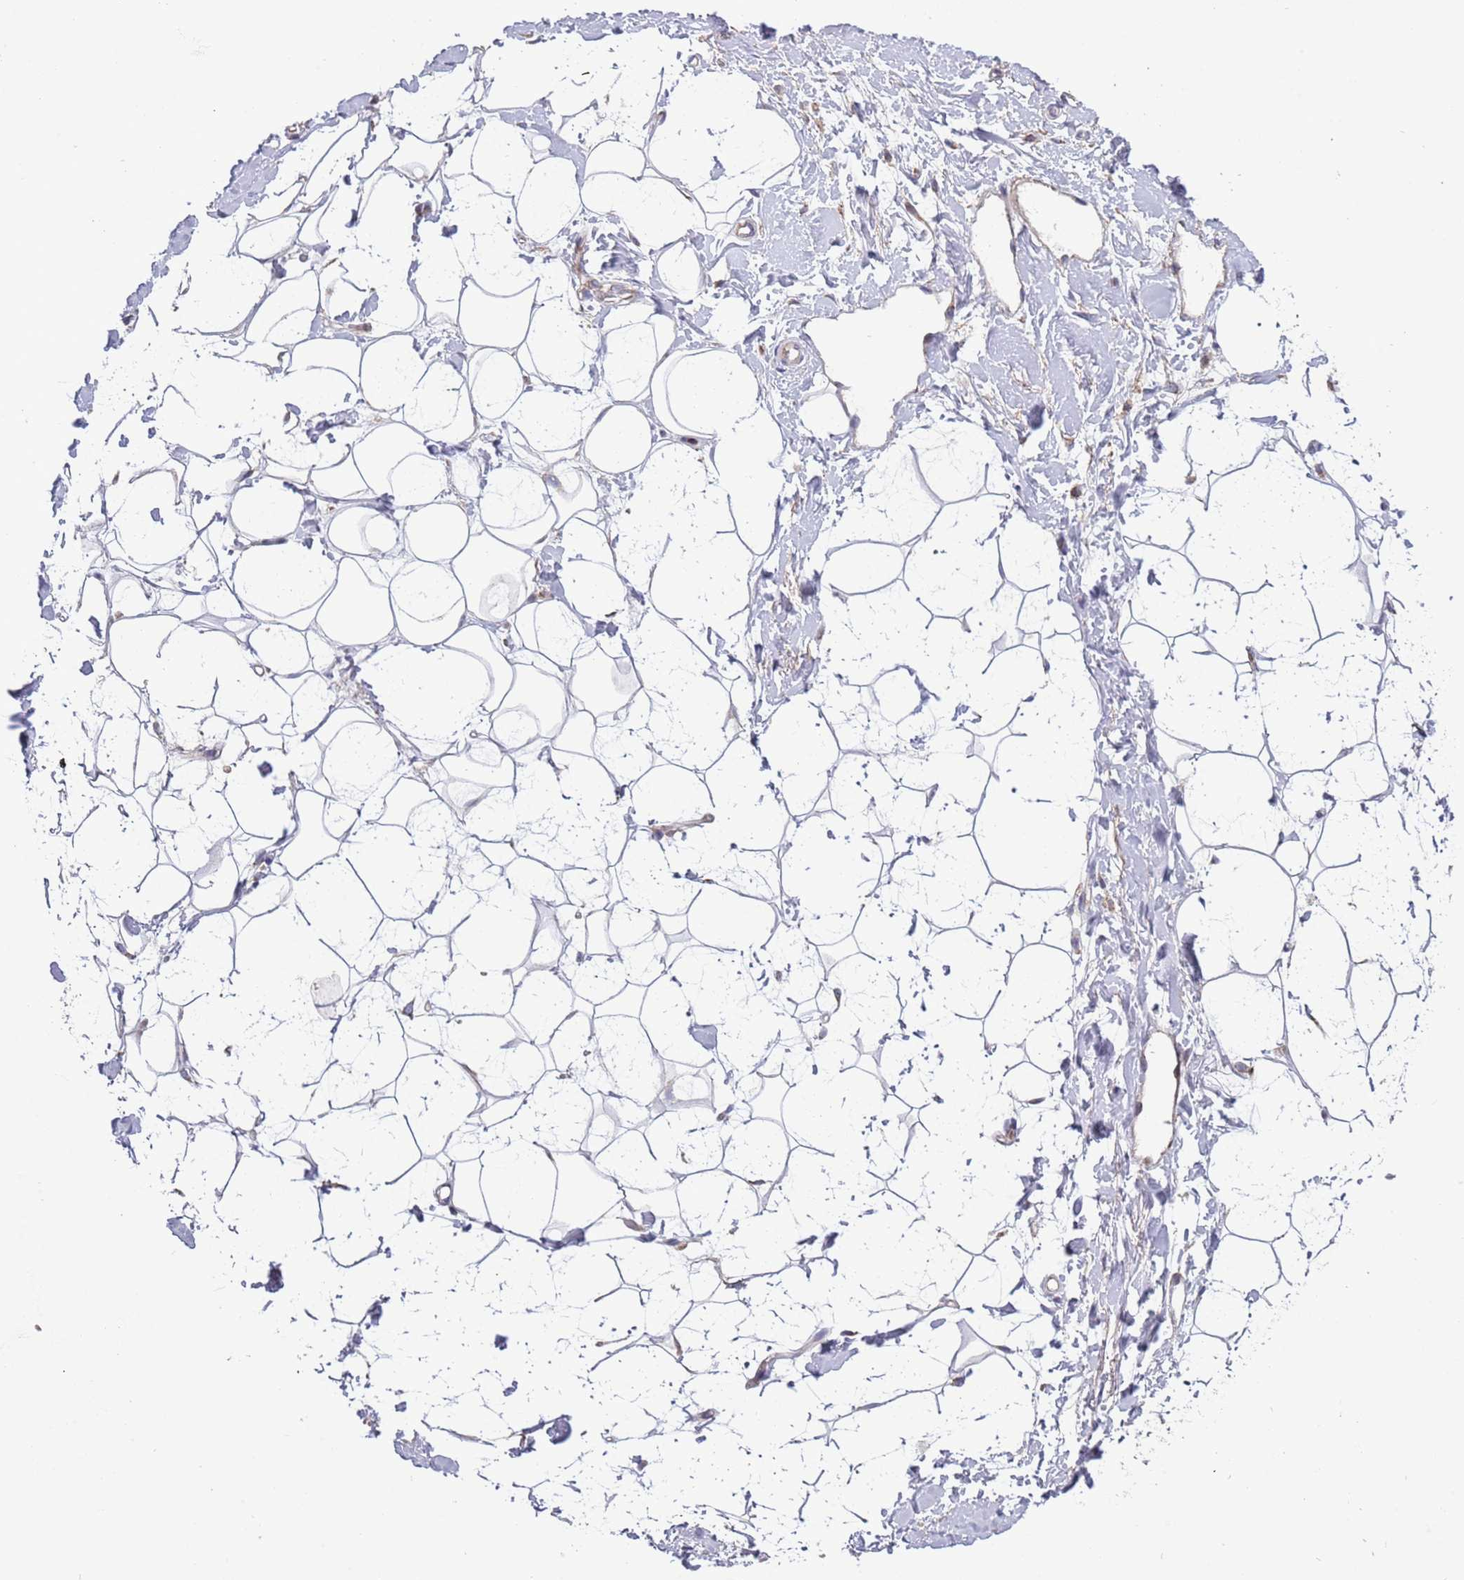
{"staining": {"intensity": "negative", "quantity": "none", "location": "none"}, "tissue": "adipose tissue", "cell_type": "Adipocytes", "image_type": "normal", "snomed": [{"axis": "morphology", "description": "Normal tissue, NOS"}, {"axis": "topography", "description": "Breast"}], "caption": "Human adipose tissue stained for a protein using IHC demonstrates no expression in adipocytes.", "gene": "IRS4", "patient": {"sex": "female", "age": 26}}